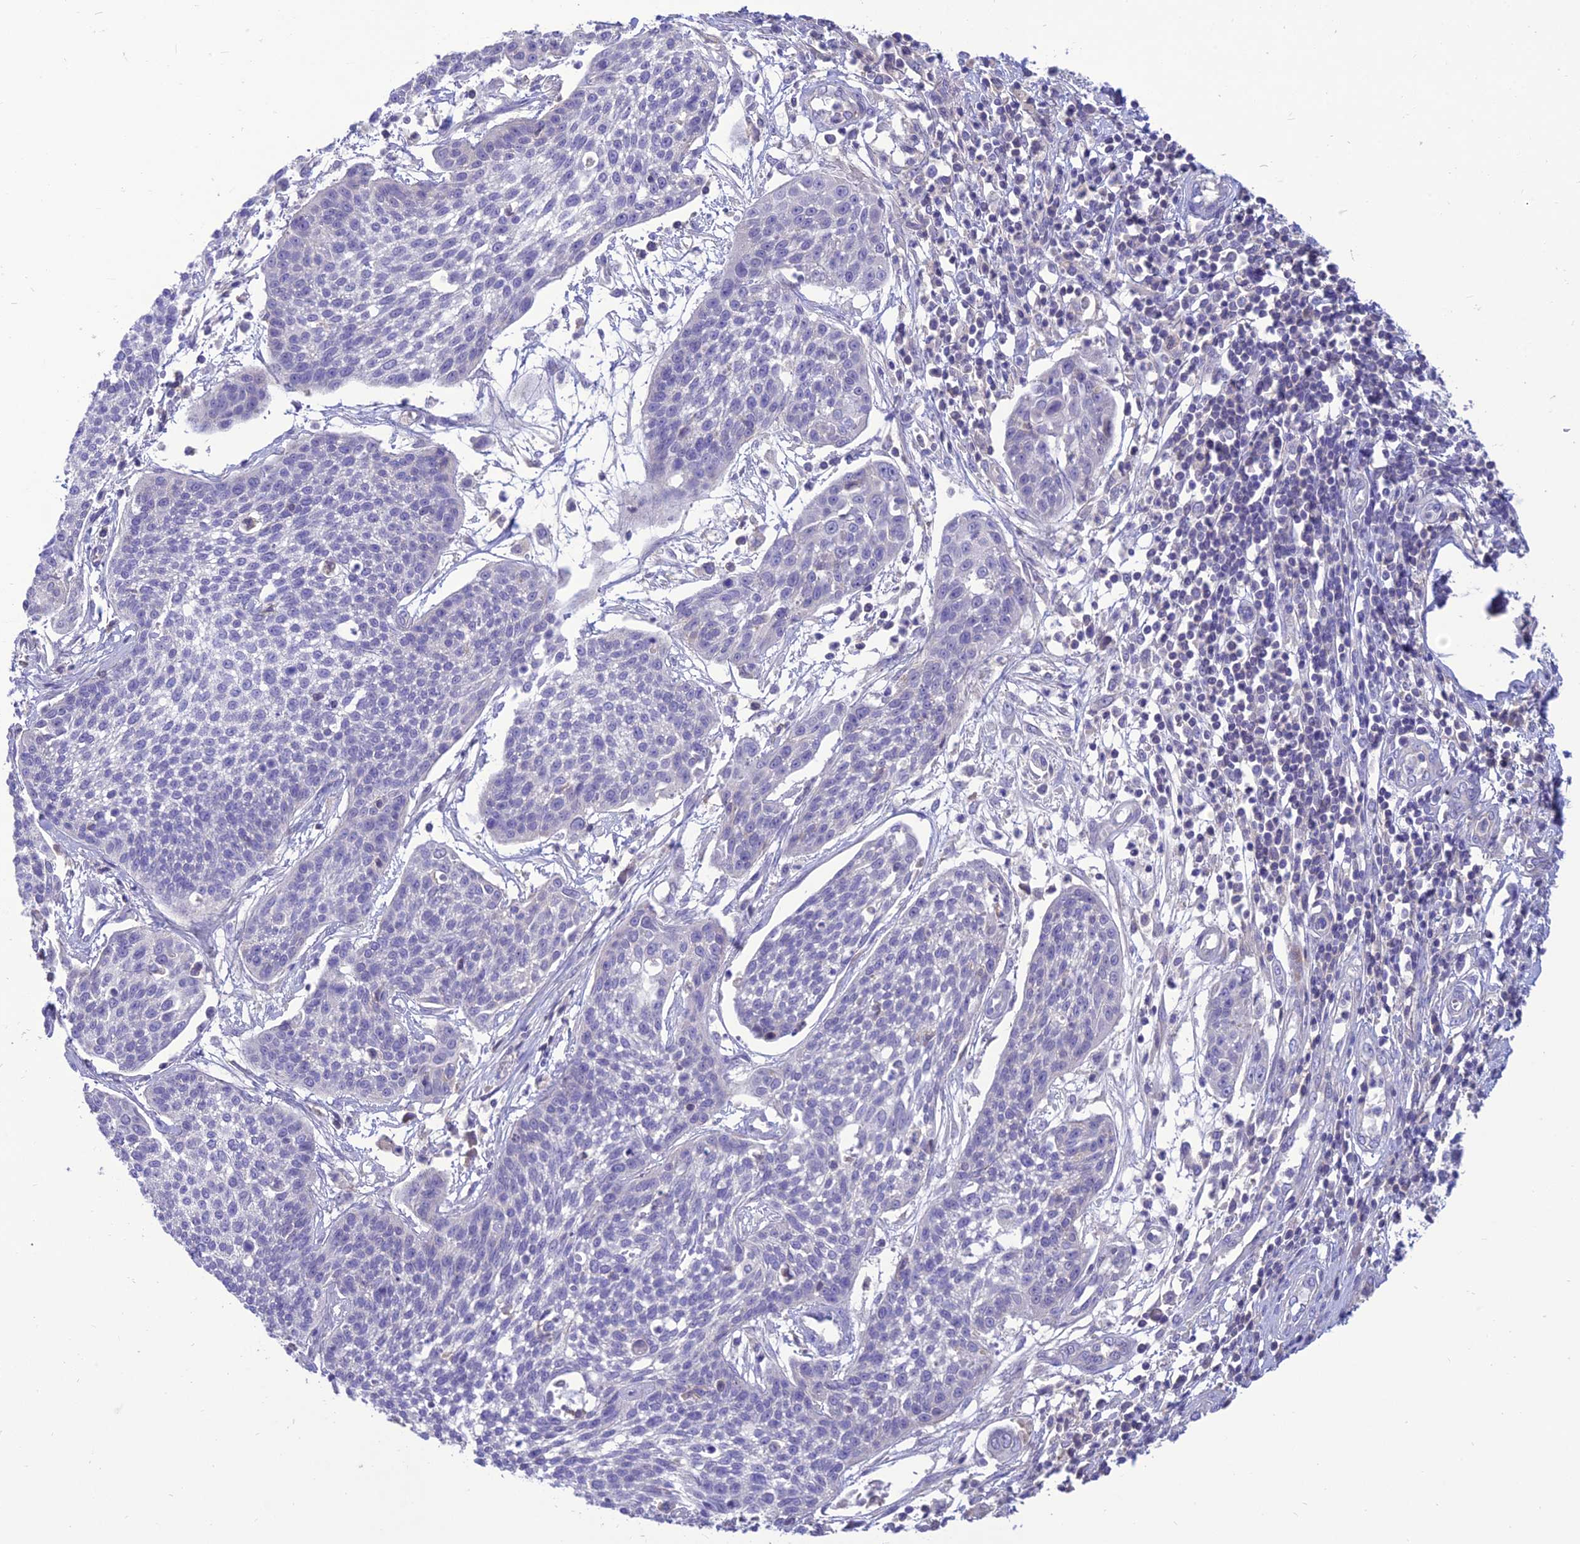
{"staining": {"intensity": "negative", "quantity": "none", "location": "none"}, "tissue": "cervical cancer", "cell_type": "Tumor cells", "image_type": "cancer", "snomed": [{"axis": "morphology", "description": "Squamous cell carcinoma, NOS"}, {"axis": "topography", "description": "Cervix"}], "caption": "Immunohistochemistry (IHC) micrograph of neoplastic tissue: human squamous cell carcinoma (cervical) stained with DAB (3,3'-diaminobenzidine) displays no significant protein positivity in tumor cells.", "gene": "TEKT3", "patient": {"sex": "female", "age": 34}}